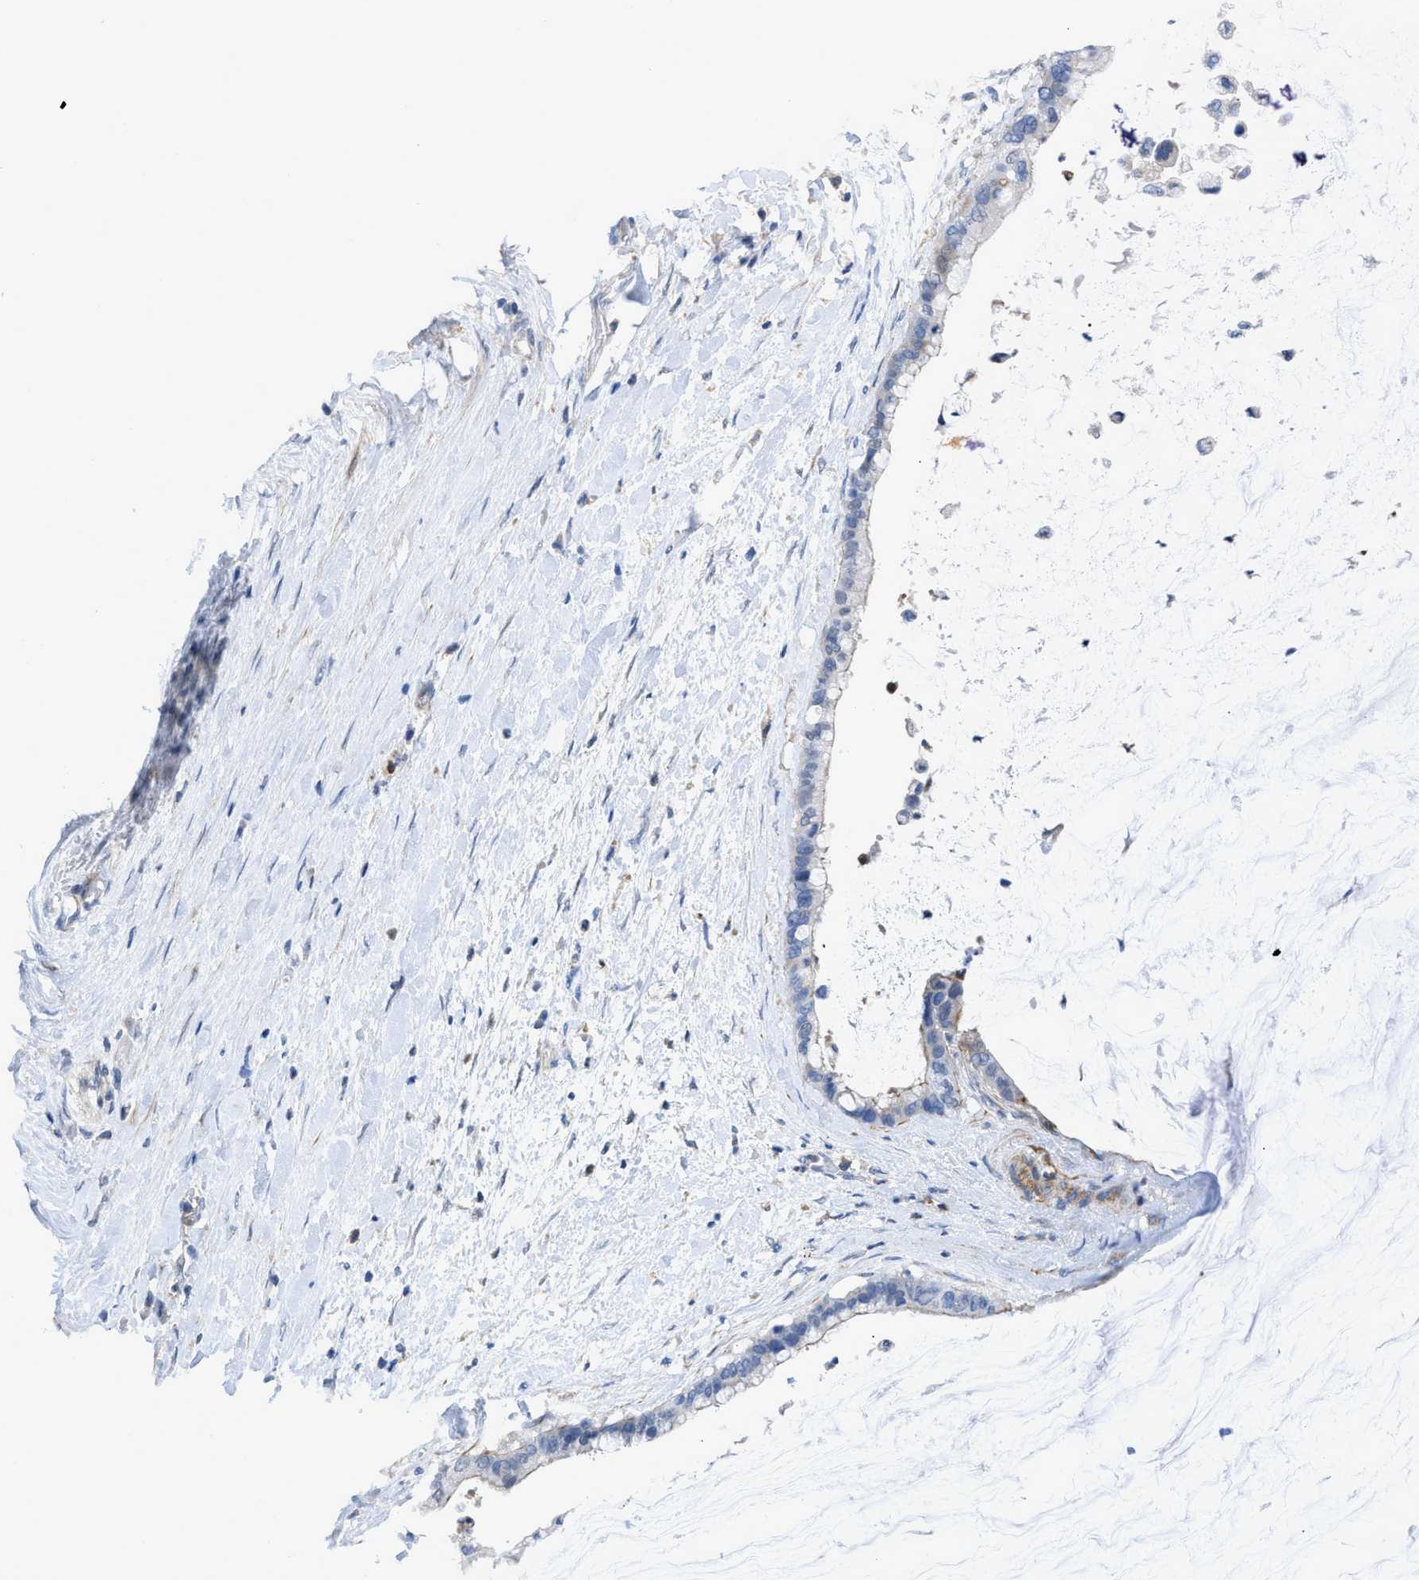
{"staining": {"intensity": "negative", "quantity": "none", "location": "none"}, "tissue": "pancreatic cancer", "cell_type": "Tumor cells", "image_type": "cancer", "snomed": [{"axis": "morphology", "description": "Adenocarcinoma, NOS"}, {"axis": "topography", "description": "Pancreas"}], "caption": "Tumor cells are negative for protein expression in human adenocarcinoma (pancreatic).", "gene": "PRMT2", "patient": {"sex": "male", "age": 41}}